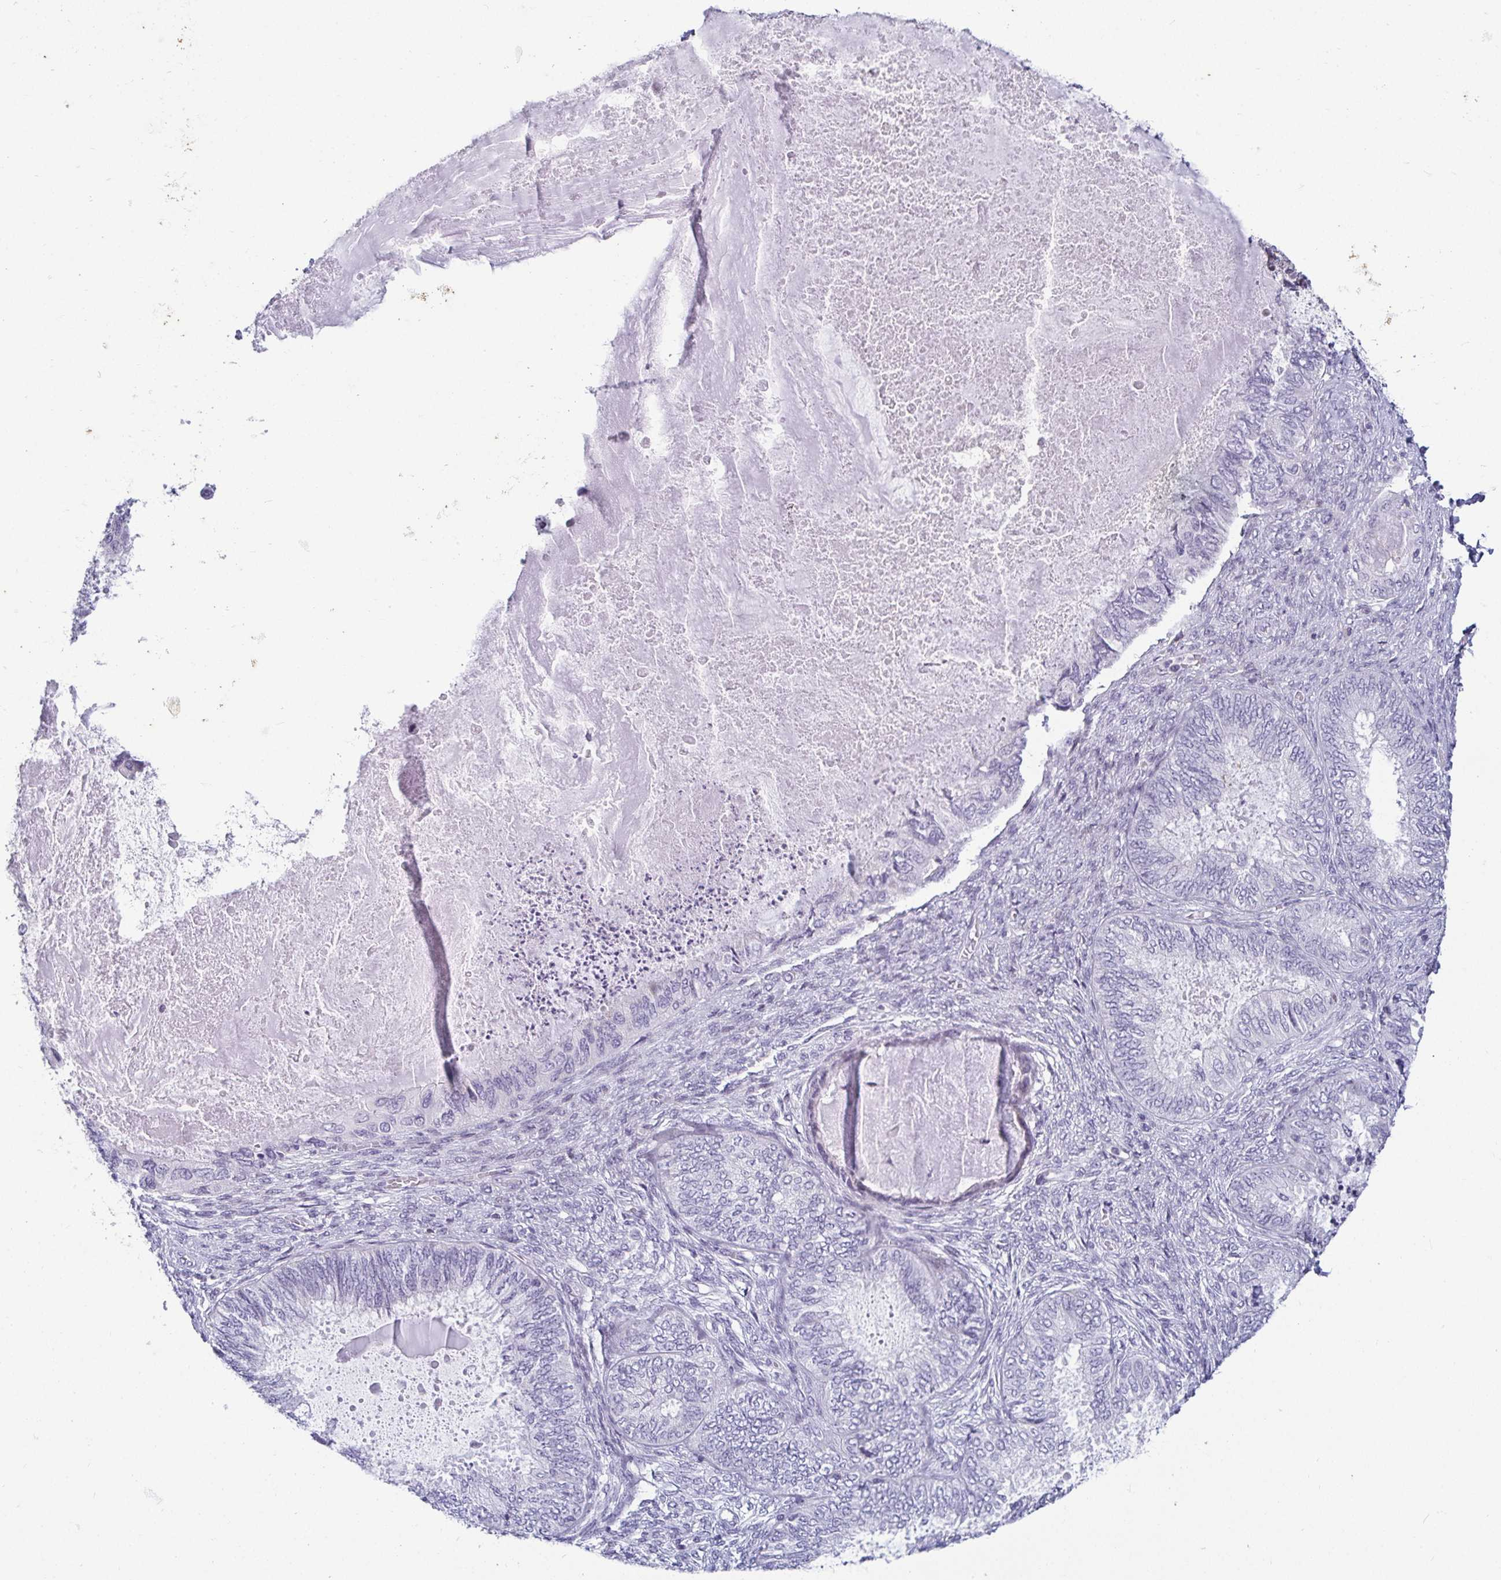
{"staining": {"intensity": "negative", "quantity": "none", "location": "none"}, "tissue": "ovarian cancer", "cell_type": "Tumor cells", "image_type": "cancer", "snomed": [{"axis": "morphology", "description": "Carcinoma, endometroid"}, {"axis": "topography", "description": "Ovary"}], "caption": "Human ovarian cancer (endometroid carcinoma) stained for a protein using immunohistochemistry (IHC) displays no expression in tumor cells.", "gene": "CR2", "patient": {"sex": "female", "age": 70}}